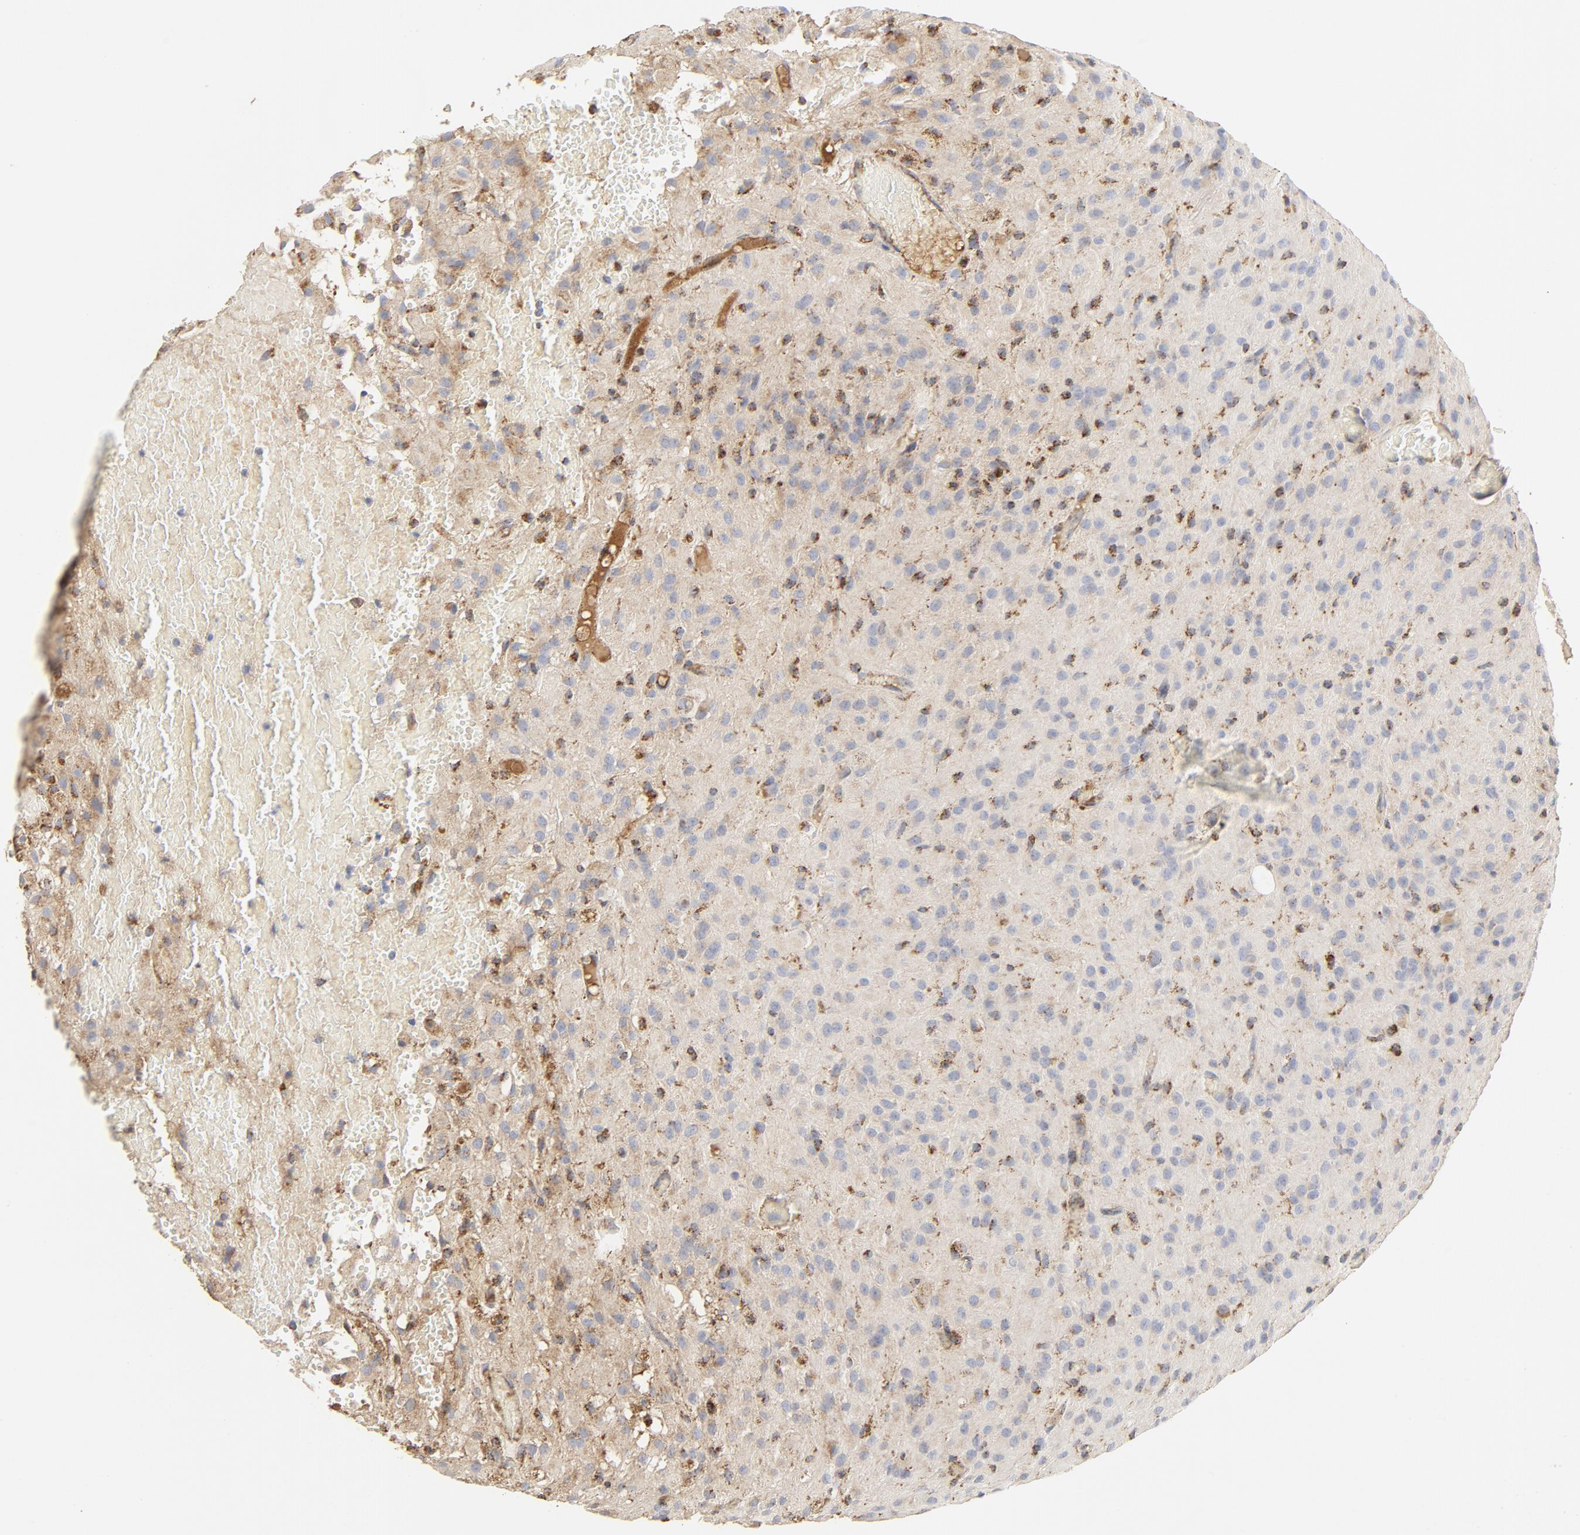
{"staining": {"intensity": "strong", "quantity": "25%-75%", "location": "cytoplasmic/membranous"}, "tissue": "glioma", "cell_type": "Tumor cells", "image_type": "cancer", "snomed": [{"axis": "morphology", "description": "Glioma, malignant, High grade"}, {"axis": "topography", "description": "Brain"}], "caption": "Malignant glioma (high-grade) was stained to show a protein in brown. There is high levels of strong cytoplasmic/membranous expression in about 25%-75% of tumor cells.", "gene": "PCNX4", "patient": {"sex": "female", "age": 59}}